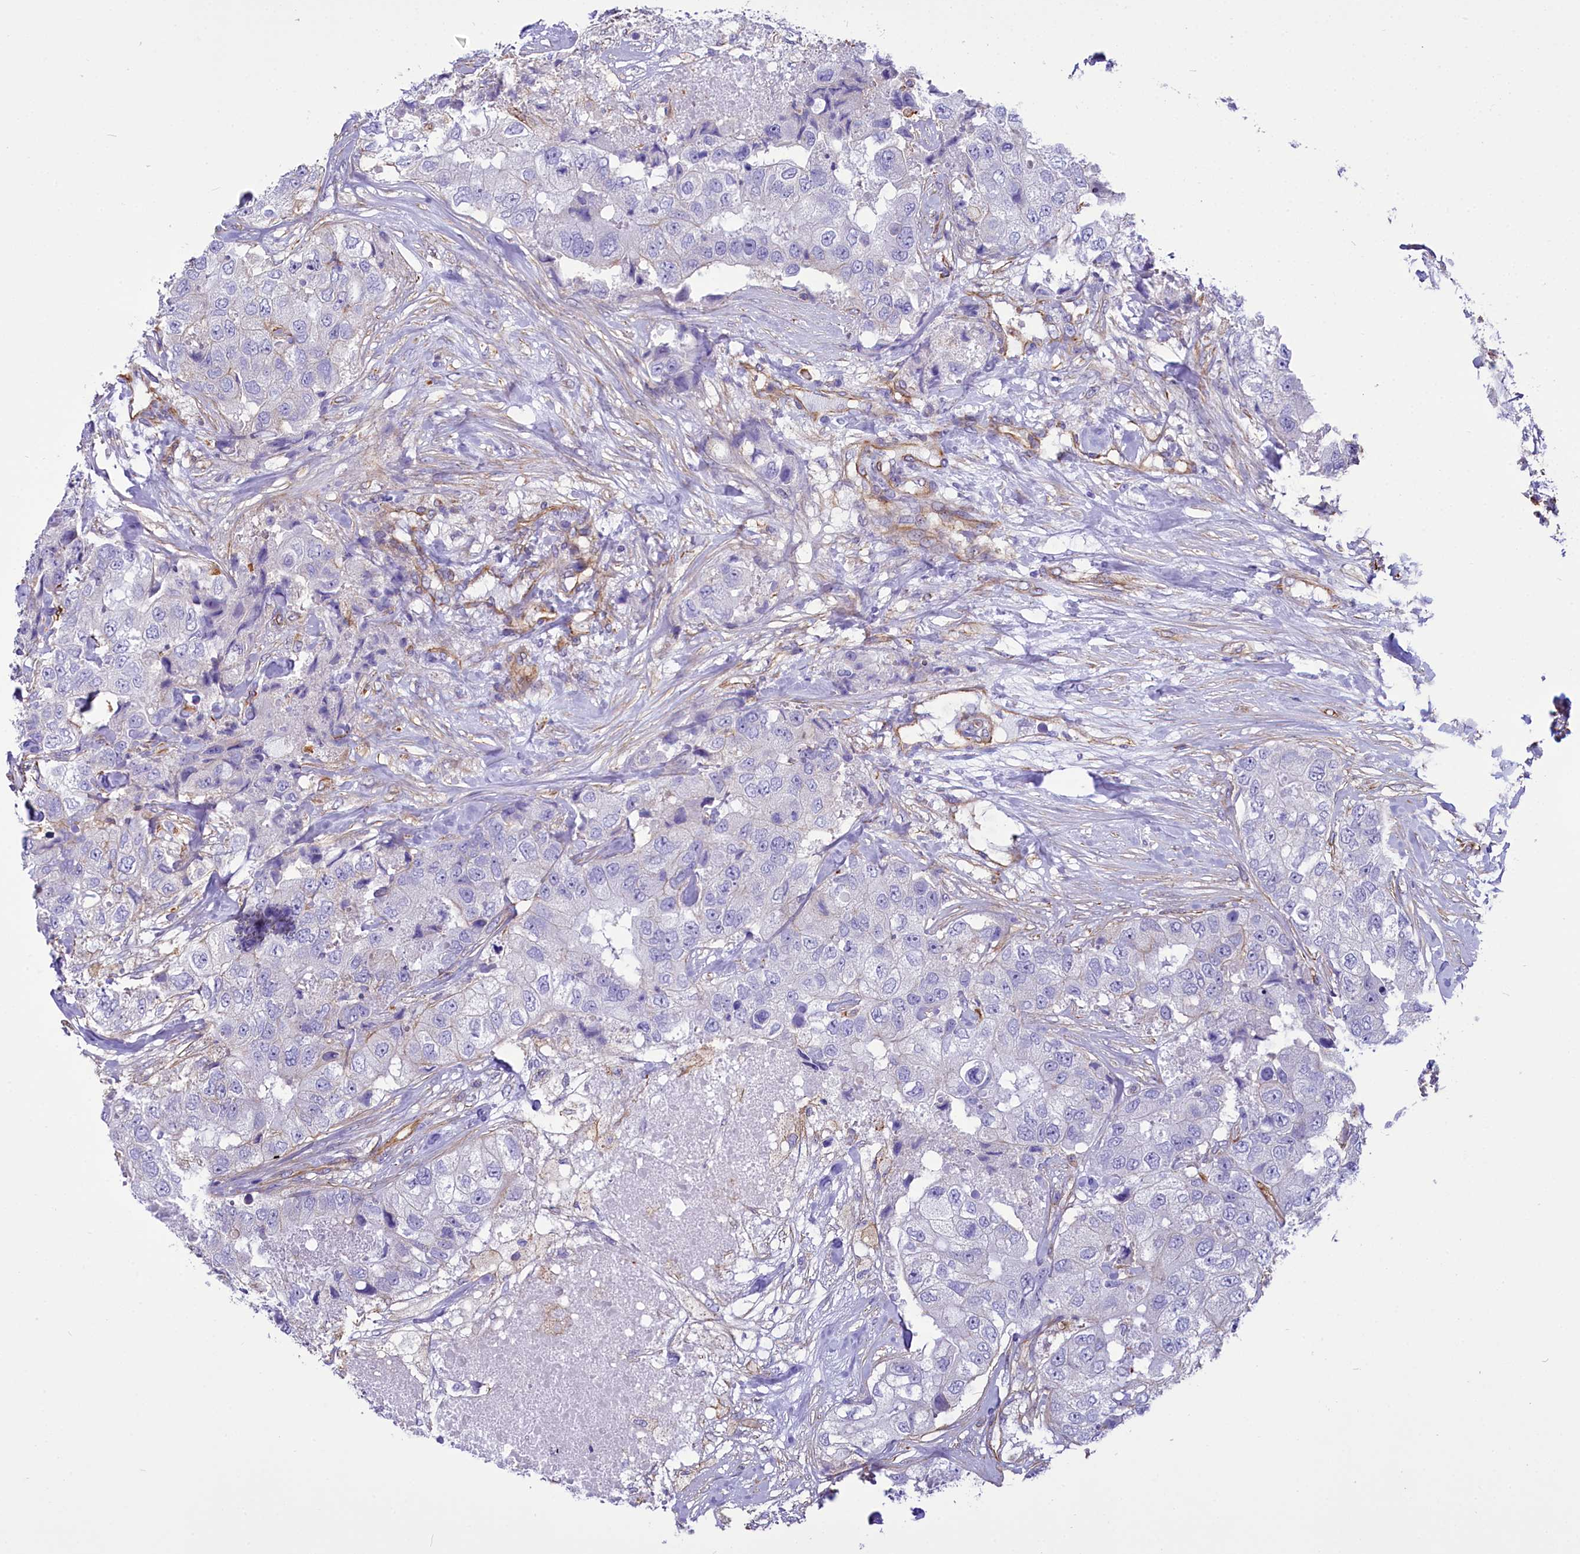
{"staining": {"intensity": "negative", "quantity": "none", "location": "none"}, "tissue": "breast cancer", "cell_type": "Tumor cells", "image_type": "cancer", "snomed": [{"axis": "morphology", "description": "Duct carcinoma"}, {"axis": "topography", "description": "Breast"}], "caption": "This is an IHC image of human breast cancer (intraductal carcinoma). There is no positivity in tumor cells.", "gene": "CD99", "patient": {"sex": "female", "age": 62}}